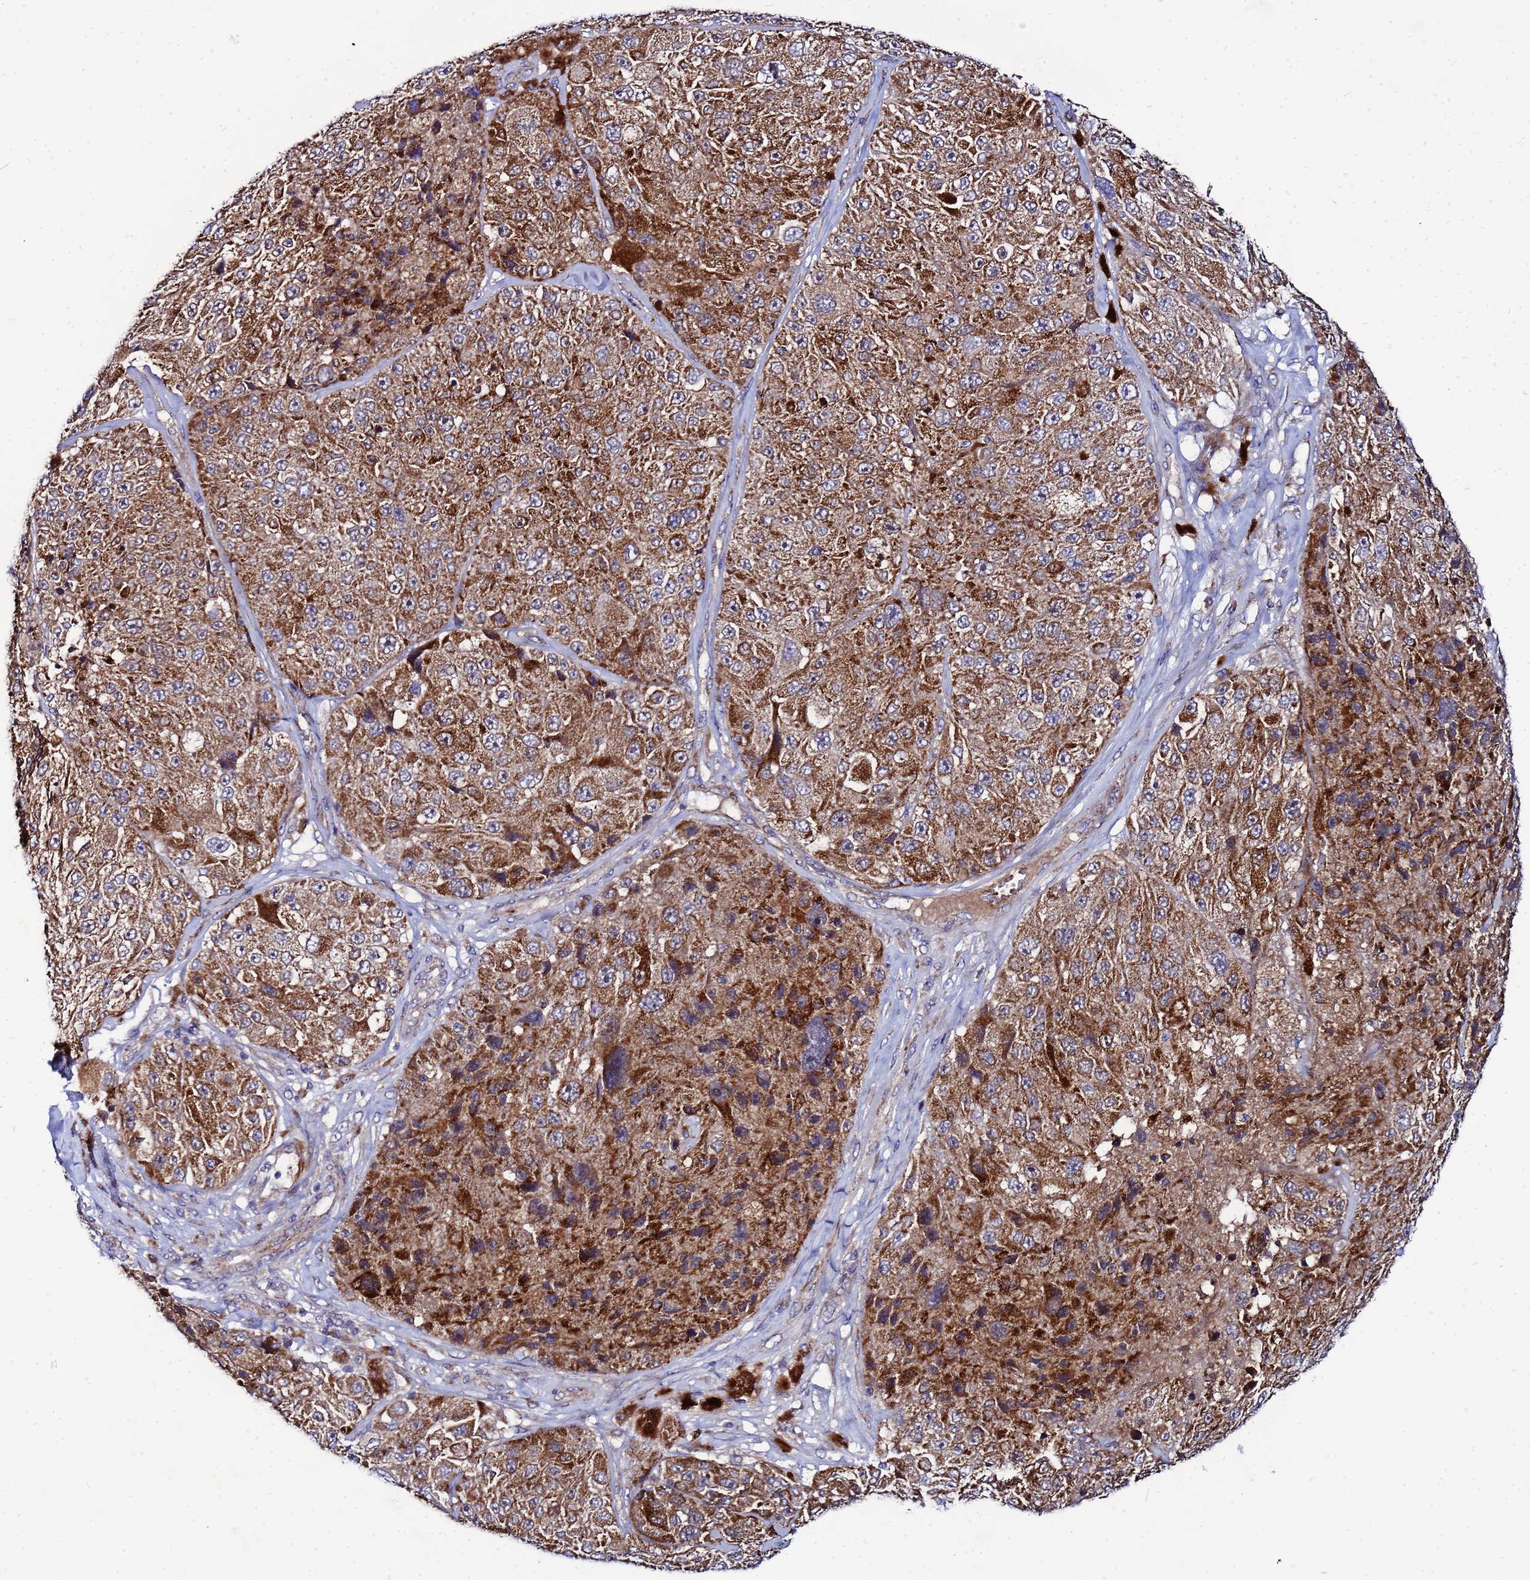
{"staining": {"intensity": "strong", "quantity": ">75%", "location": "cytoplasmic/membranous"}, "tissue": "melanoma", "cell_type": "Tumor cells", "image_type": "cancer", "snomed": [{"axis": "morphology", "description": "Malignant melanoma, Metastatic site"}, {"axis": "topography", "description": "Lymph node"}], "caption": "This is an image of immunohistochemistry staining of malignant melanoma (metastatic site), which shows strong staining in the cytoplasmic/membranous of tumor cells.", "gene": "FAHD2A", "patient": {"sex": "male", "age": 62}}